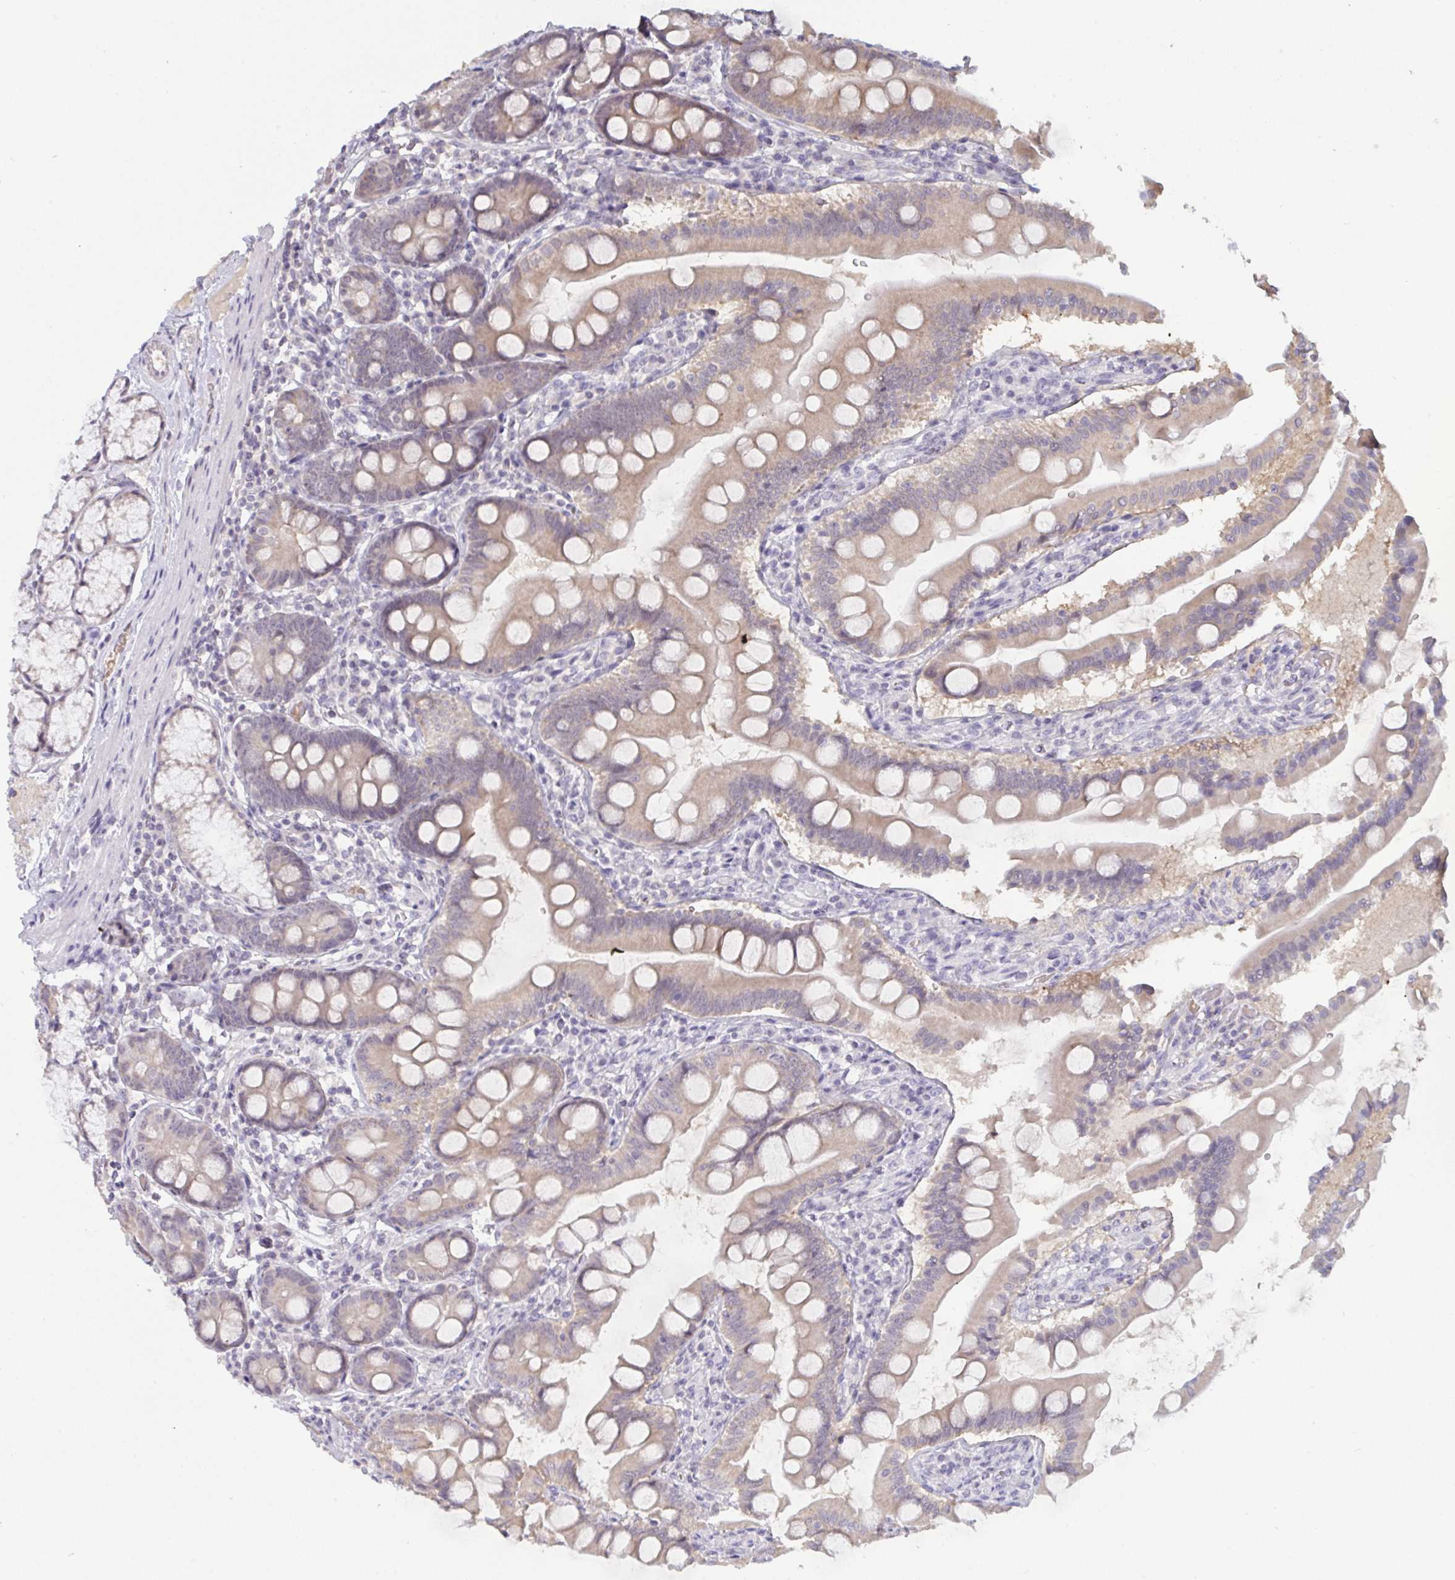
{"staining": {"intensity": "weak", "quantity": ">75%", "location": "cytoplasmic/membranous"}, "tissue": "duodenum", "cell_type": "Glandular cells", "image_type": "normal", "snomed": [{"axis": "morphology", "description": "Normal tissue, NOS"}, {"axis": "topography", "description": "Duodenum"}], "caption": "DAB immunohistochemical staining of unremarkable human duodenum exhibits weak cytoplasmic/membranous protein expression in about >75% of glandular cells. Using DAB (3,3'-diaminobenzidine) (brown) and hematoxylin (blue) stains, captured at high magnification using brightfield microscopy.", "gene": "ZNF784", "patient": {"sex": "female", "age": 67}}